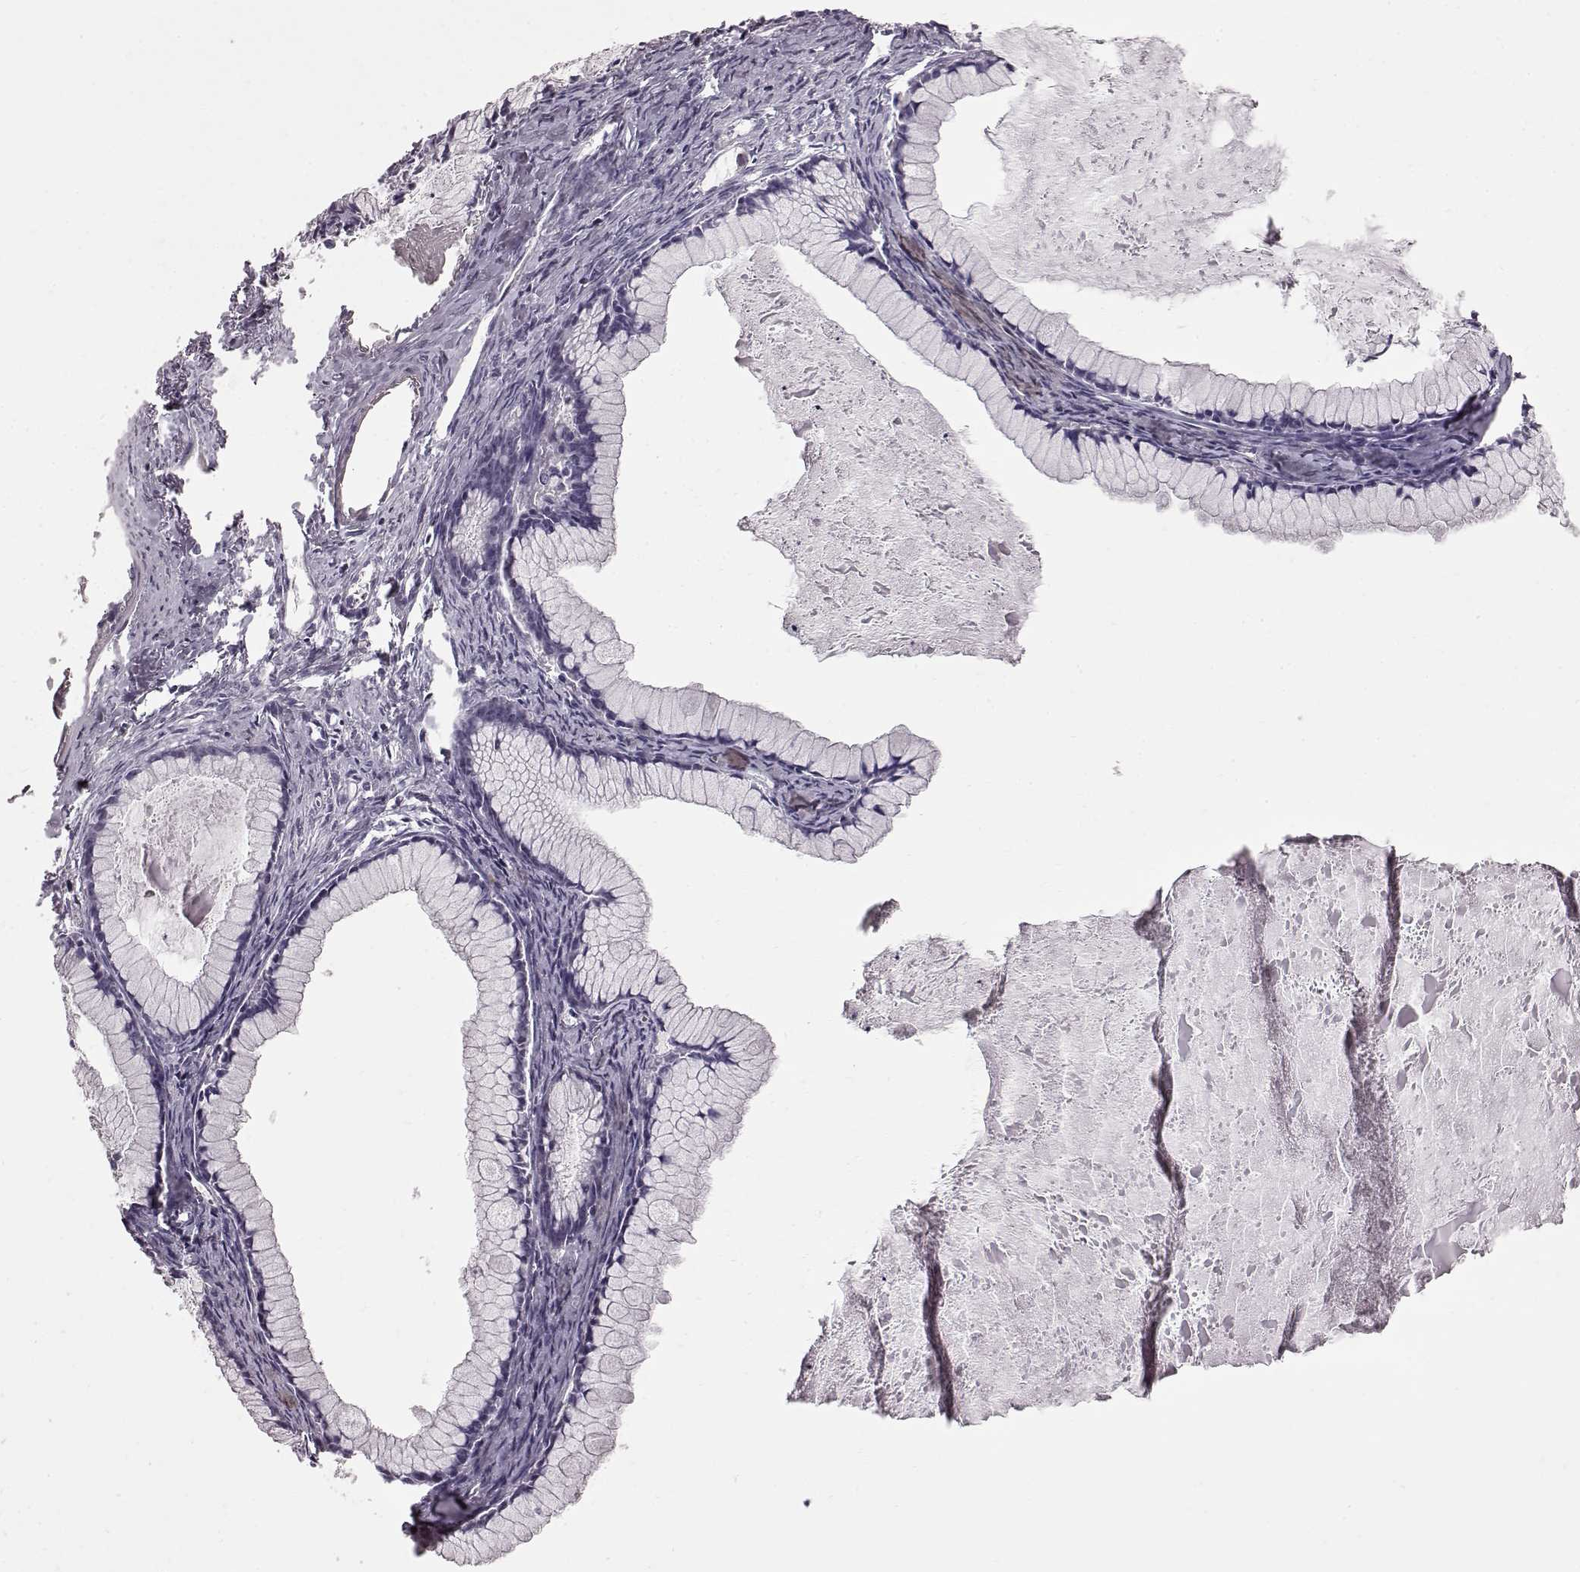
{"staining": {"intensity": "negative", "quantity": "none", "location": "none"}, "tissue": "ovarian cancer", "cell_type": "Tumor cells", "image_type": "cancer", "snomed": [{"axis": "morphology", "description": "Cystadenocarcinoma, mucinous, NOS"}, {"axis": "topography", "description": "Ovary"}], "caption": "Protein analysis of ovarian mucinous cystadenocarcinoma displays no significant positivity in tumor cells.", "gene": "FUT4", "patient": {"sex": "female", "age": 41}}